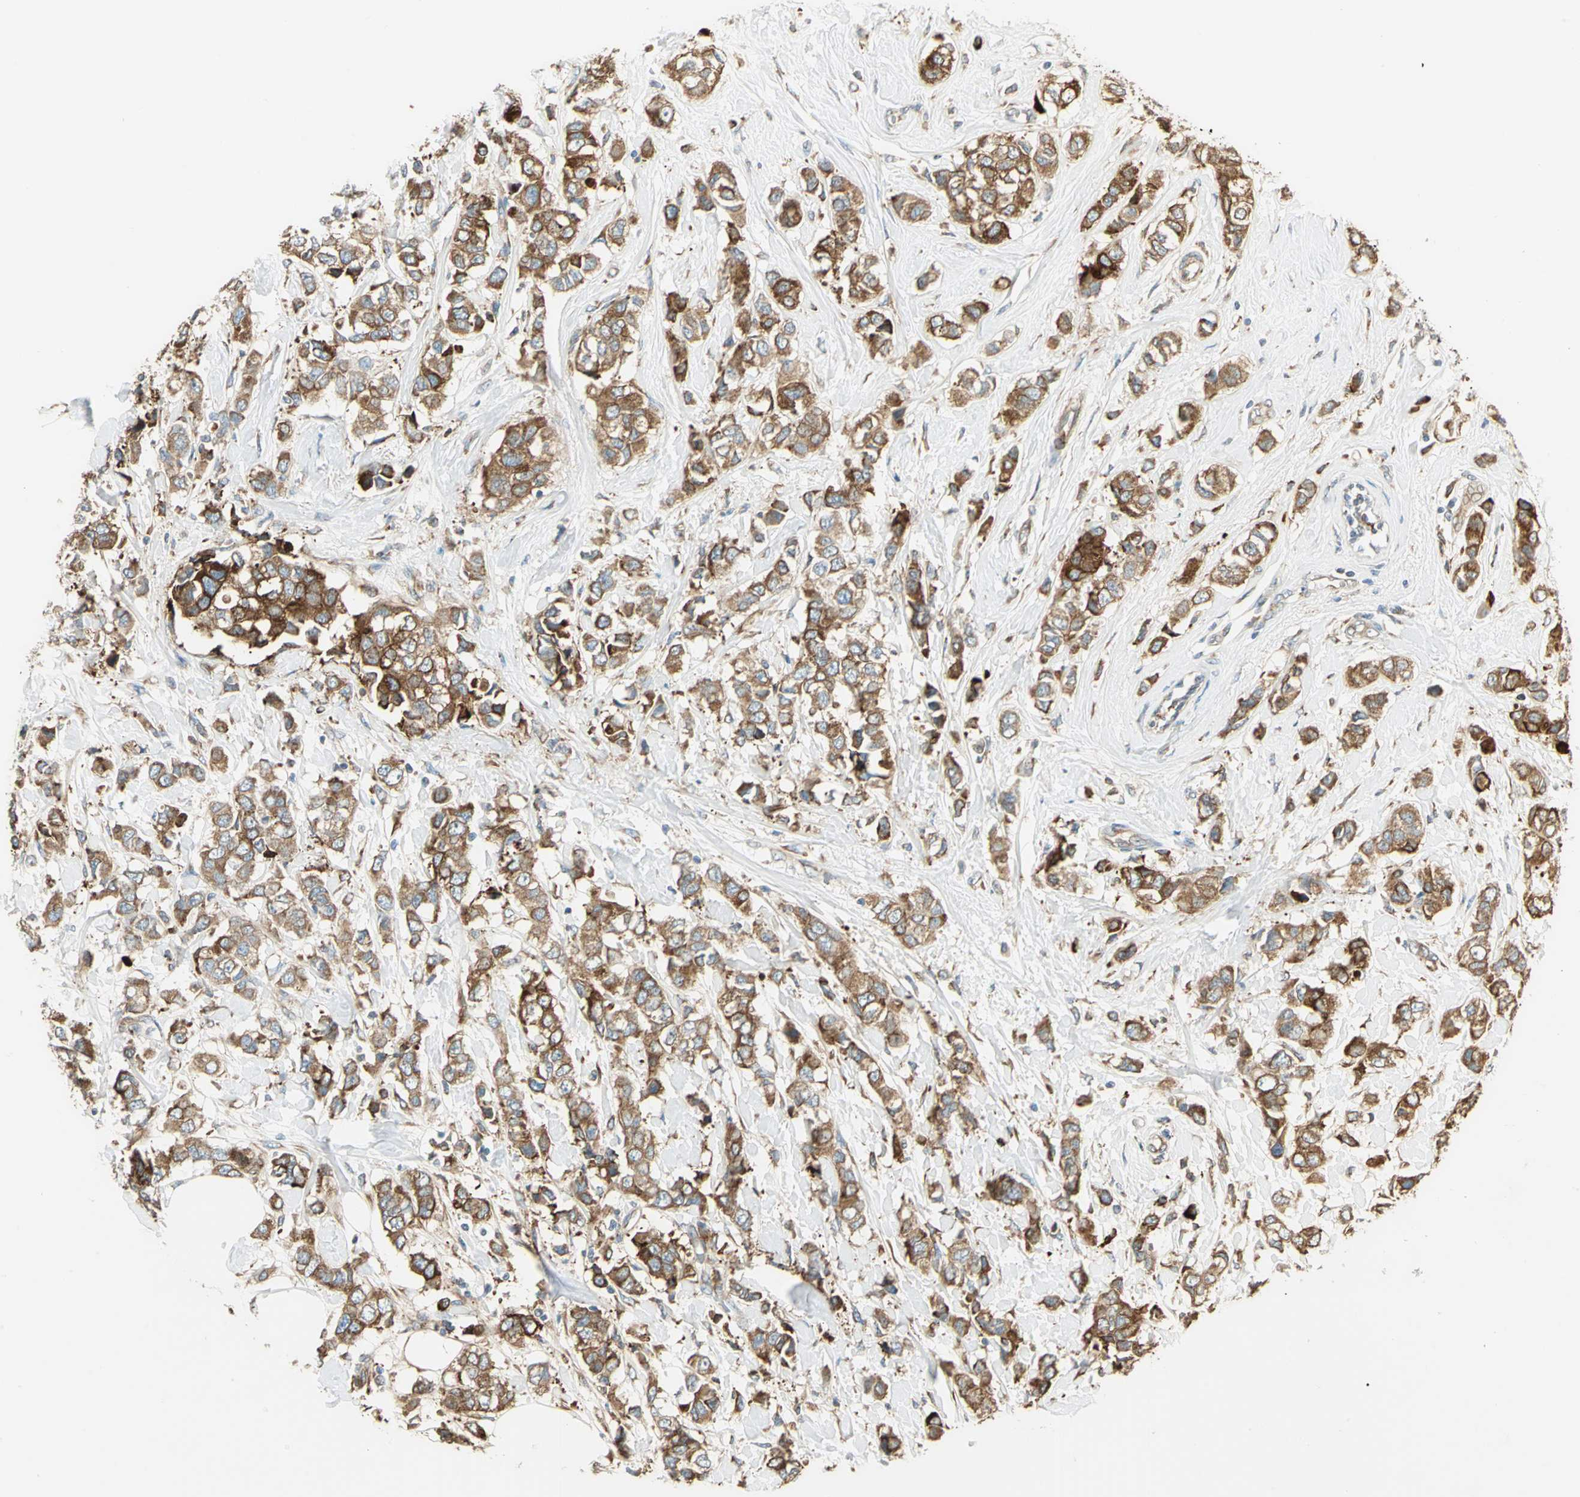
{"staining": {"intensity": "moderate", "quantity": ">75%", "location": "cytoplasmic/membranous"}, "tissue": "breast cancer", "cell_type": "Tumor cells", "image_type": "cancer", "snomed": [{"axis": "morphology", "description": "Duct carcinoma"}, {"axis": "topography", "description": "Breast"}], "caption": "This photomicrograph reveals immunohistochemistry staining of human breast cancer (intraductal carcinoma), with medium moderate cytoplasmic/membranous expression in approximately >75% of tumor cells.", "gene": "PDIA4", "patient": {"sex": "female", "age": 50}}